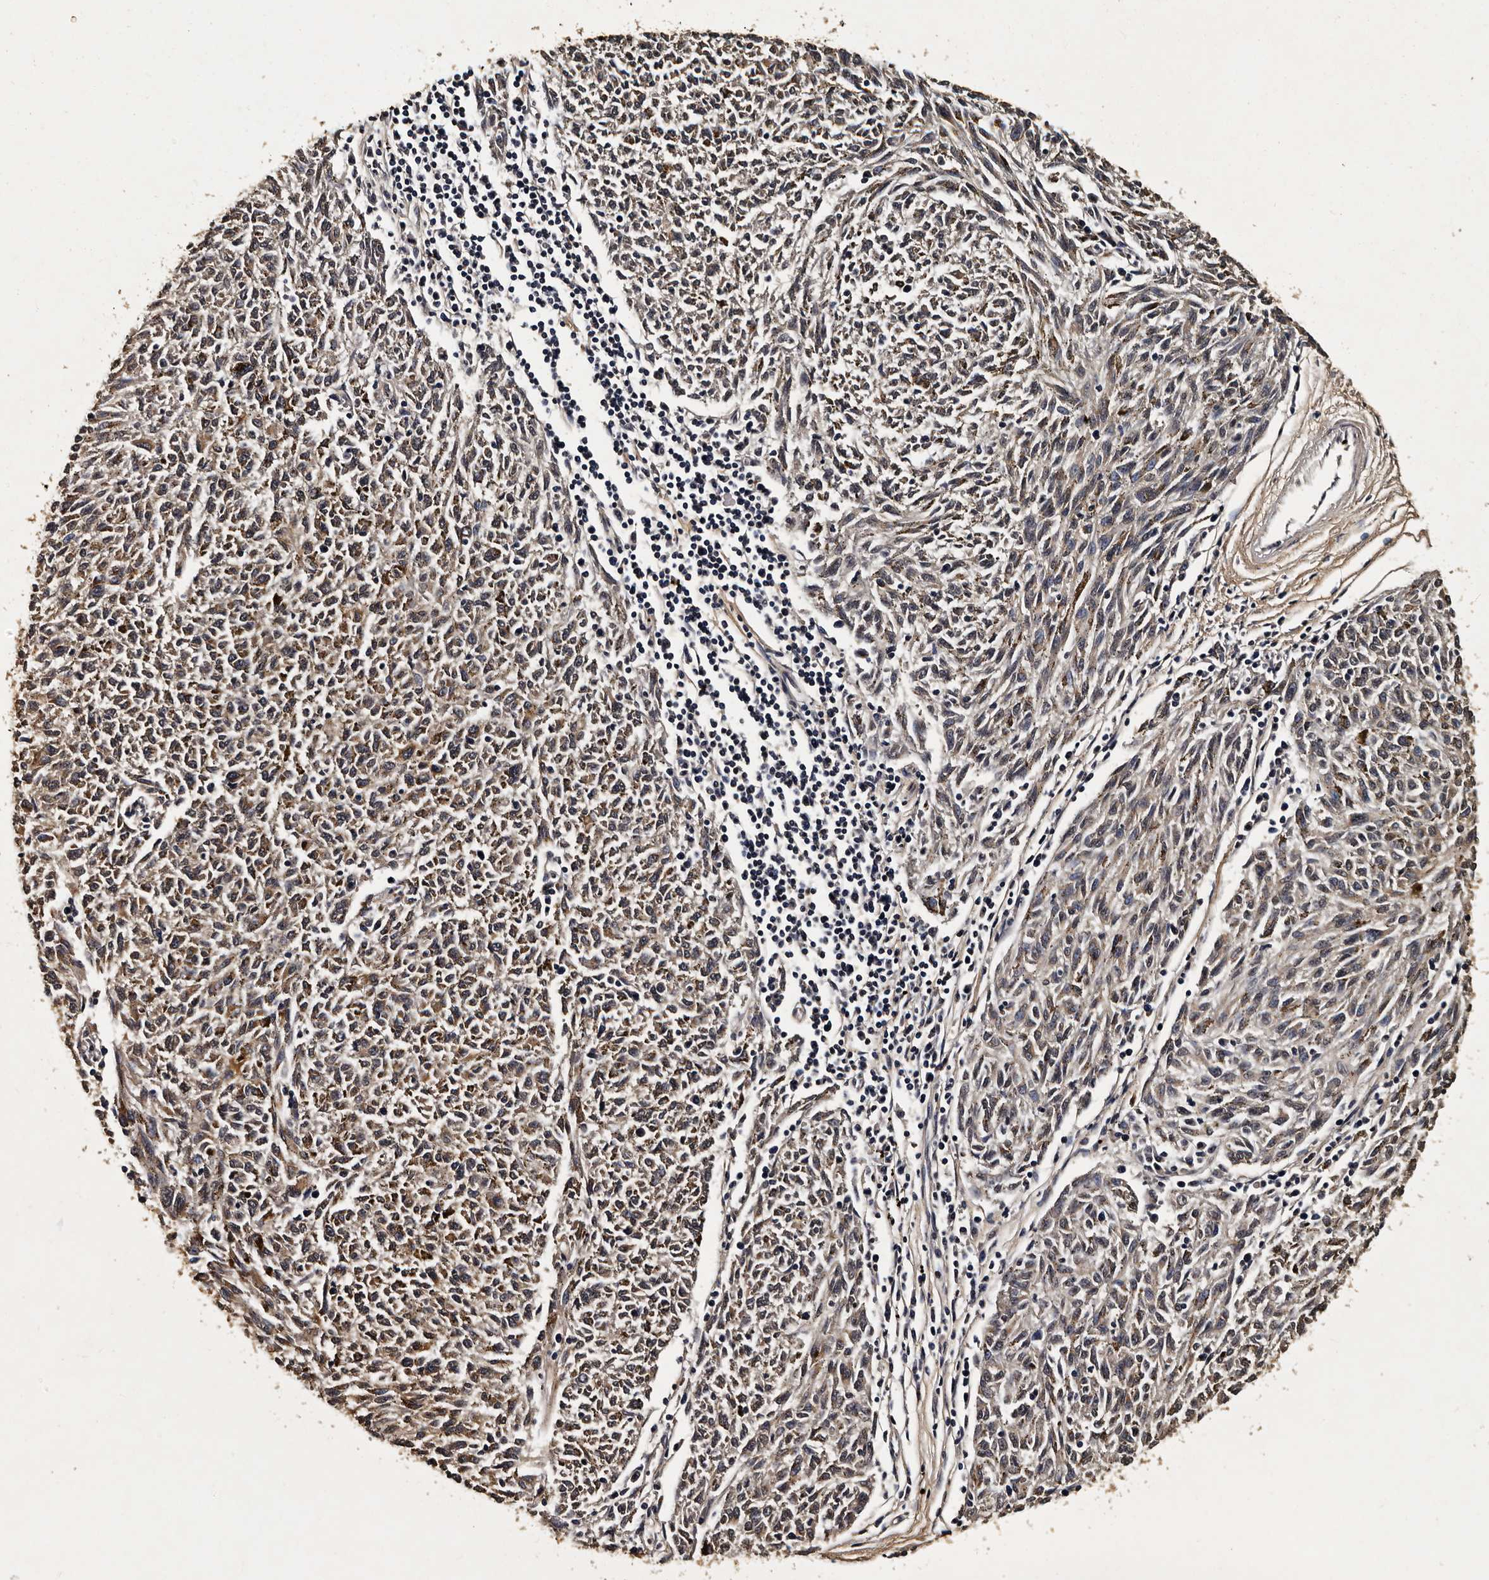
{"staining": {"intensity": "moderate", "quantity": ">75%", "location": "cytoplasmic/membranous"}, "tissue": "melanoma", "cell_type": "Tumor cells", "image_type": "cancer", "snomed": [{"axis": "morphology", "description": "Malignant melanoma, NOS"}, {"axis": "topography", "description": "Skin"}], "caption": "The photomicrograph shows immunohistochemical staining of melanoma. There is moderate cytoplasmic/membranous positivity is appreciated in about >75% of tumor cells.", "gene": "CPNE3", "patient": {"sex": "female", "age": 72}}